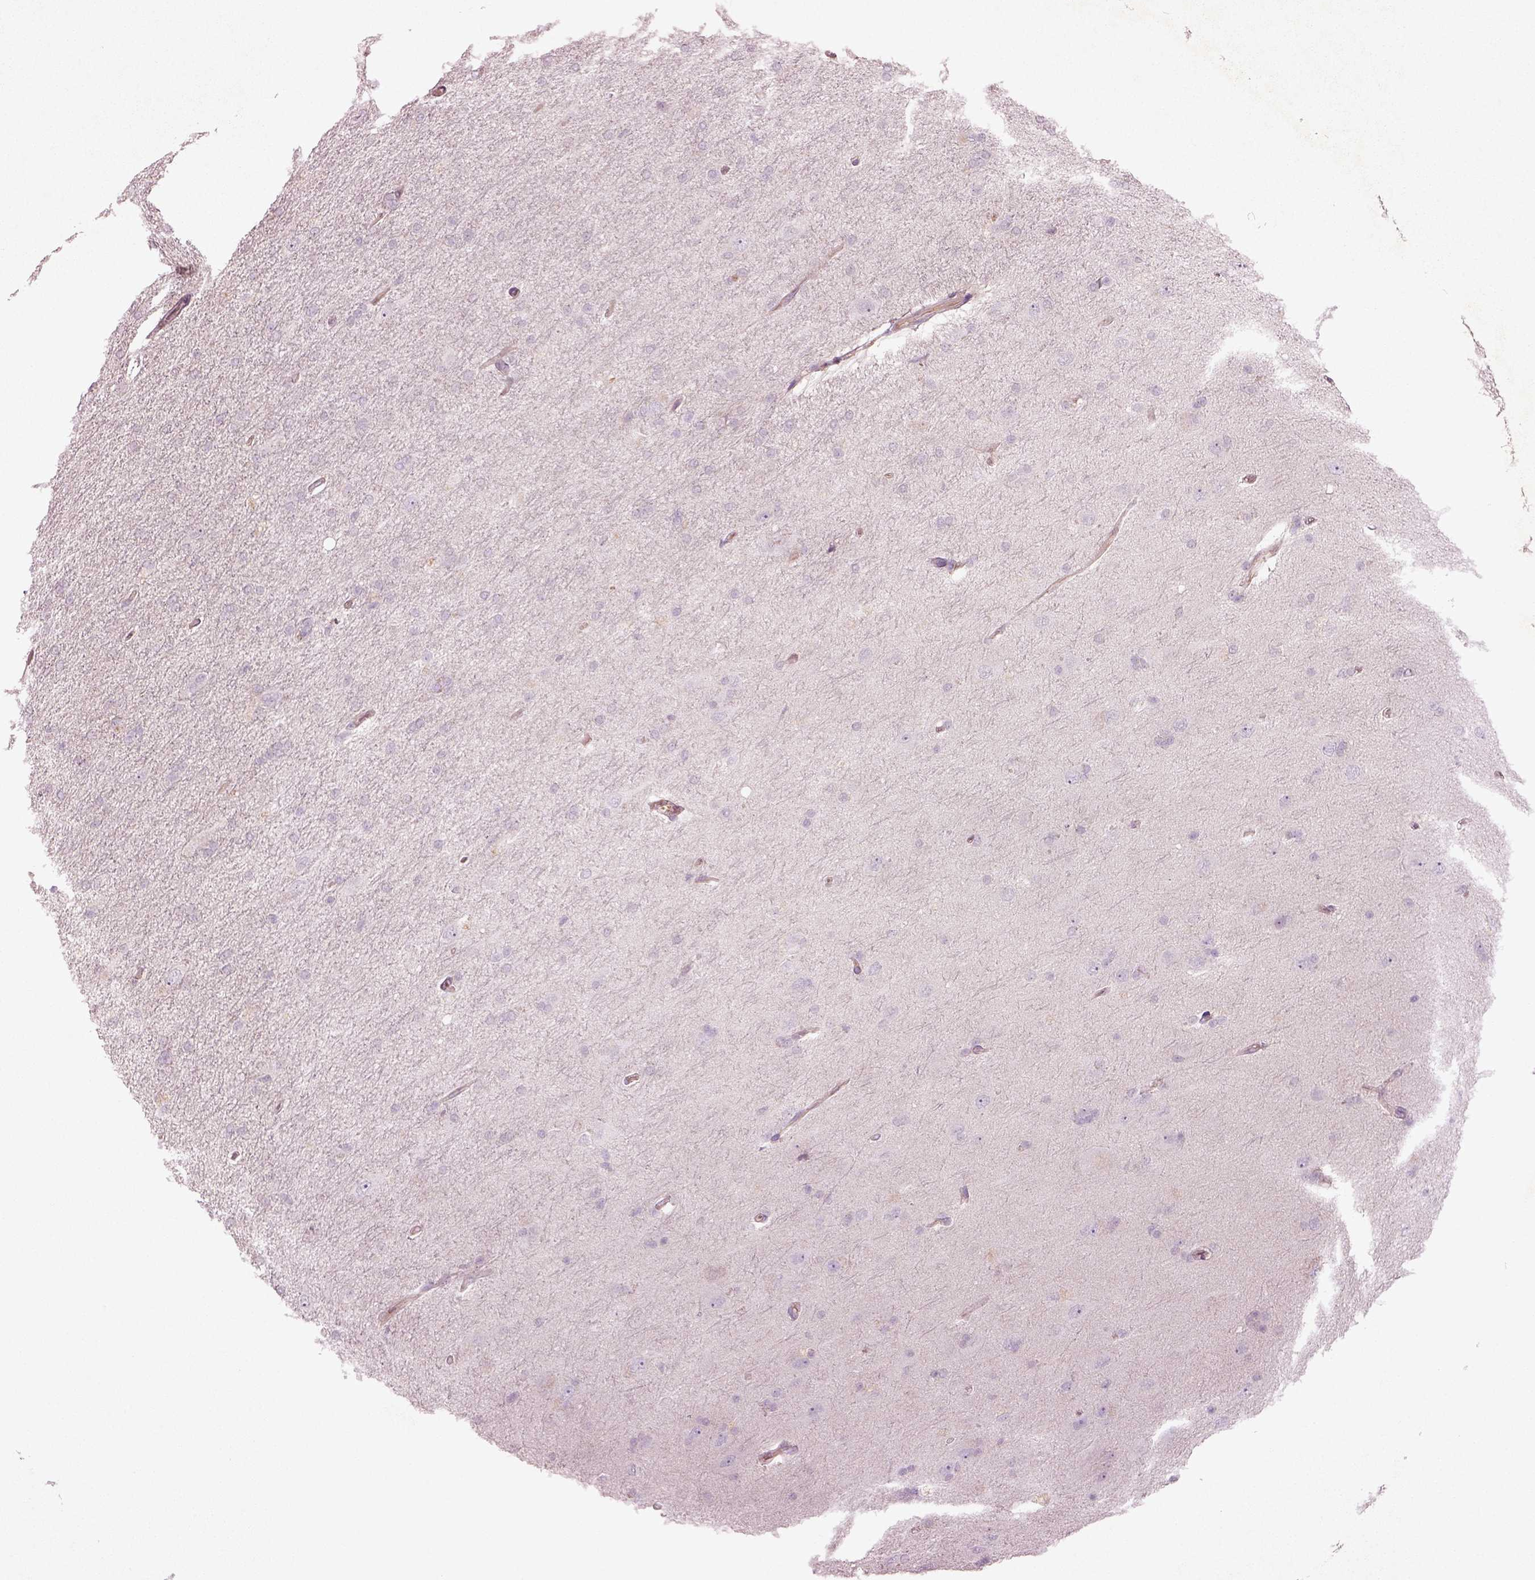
{"staining": {"intensity": "negative", "quantity": "none", "location": "none"}, "tissue": "glioma", "cell_type": "Tumor cells", "image_type": "cancer", "snomed": [{"axis": "morphology", "description": "Glioma, malignant, High grade"}, {"axis": "topography", "description": "Cerebral cortex"}], "caption": "This is an immunohistochemistry (IHC) image of glioma. There is no positivity in tumor cells.", "gene": "DUOXA2", "patient": {"sex": "male", "age": 70}}